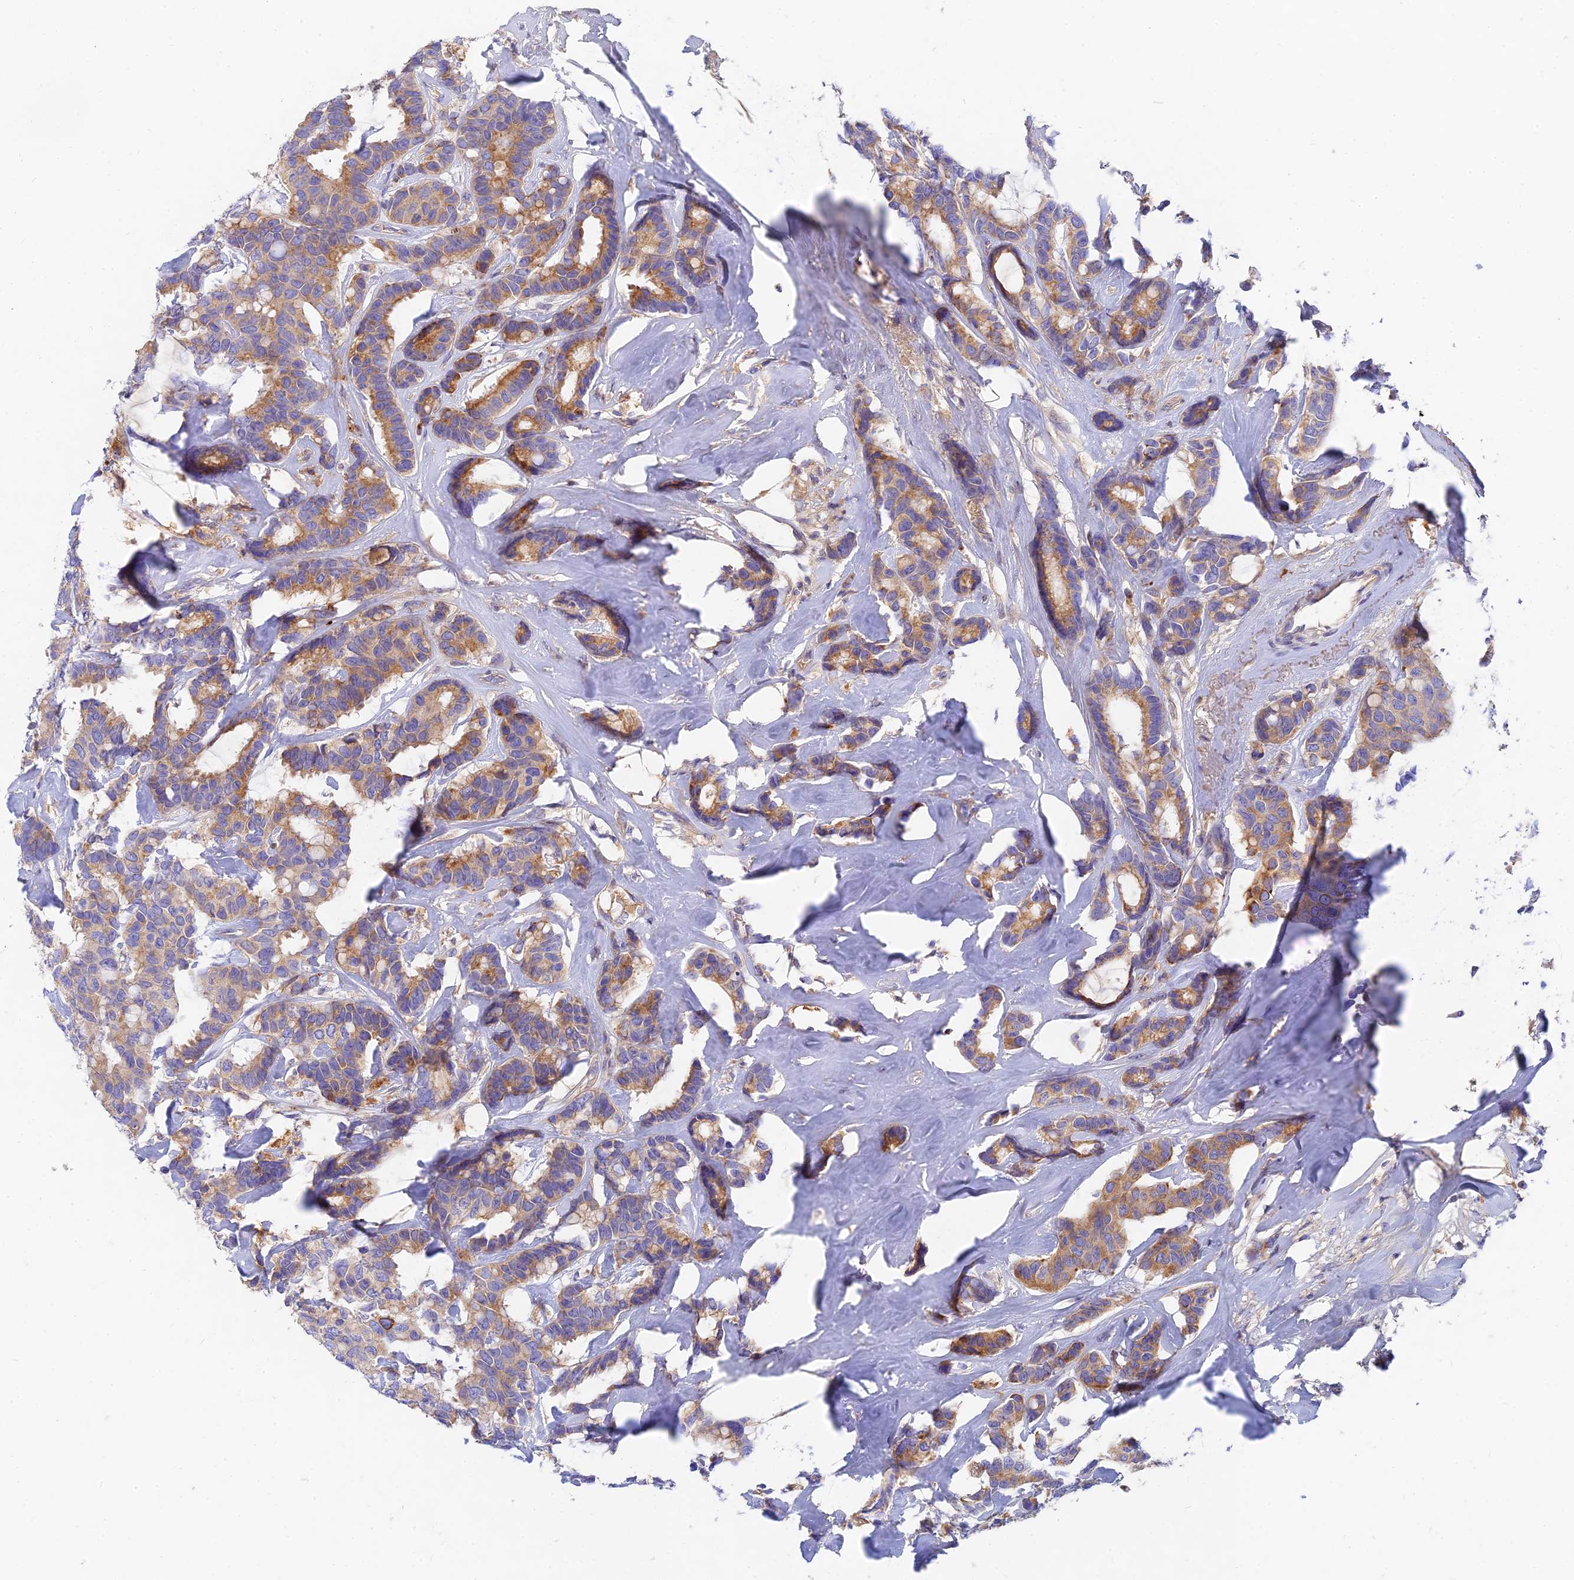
{"staining": {"intensity": "moderate", "quantity": ">75%", "location": "cytoplasmic/membranous"}, "tissue": "breast cancer", "cell_type": "Tumor cells", "image_type": "cancer", "snomed": [{"axis": "morphology", "description": "Duct carcinoma"}, {"axis": "topography", "description": "Breast"}], "caption": "An image of intraductal carcinoma (breast) stained for a protein reveals moderate cytoplasmic/membranous brown staining in tumor cells. (DAB = brown stain, brightfield microscopy at high magnification).", "gene": "MROH1", "patient": {"sex": "female", "age": 87}}